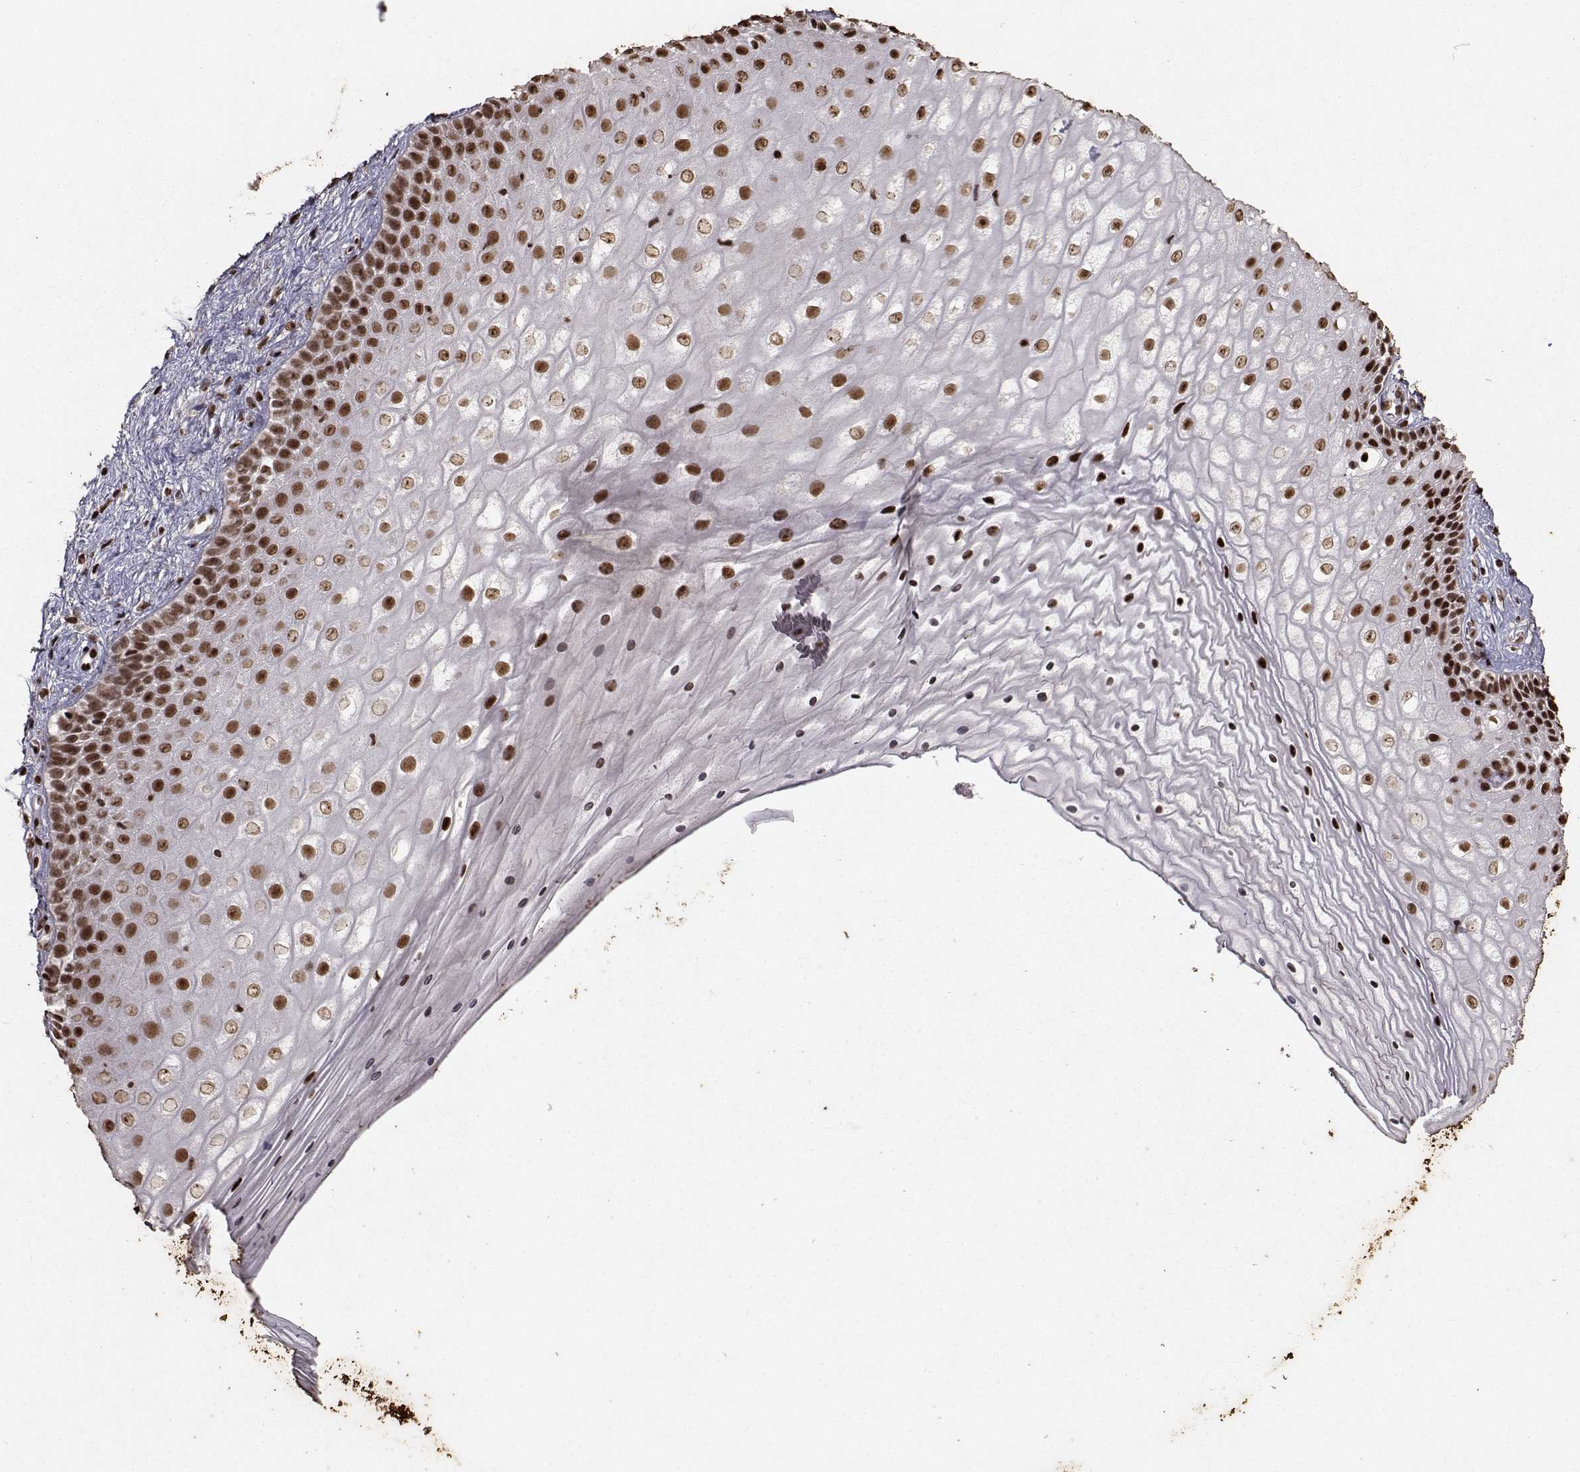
{"staining": {"intensity": "strong", "quantity": ">75%", "location": "nuclear"}, "tissue": "vagina", "cell_type": "Squamous epithelial cells", "image_type": "normal", "snomed": [{"axis": "morphology", "description": "Normal tissue, NOS"}, {"axis": "topography", "description": "Vagina"}], "caption": "Strong nuclear staining is seen in approximately >75% of squamous epithelial cells in benign vagina.", "gene": "SF1", "patient": {"sex": "female", "age": 47}}